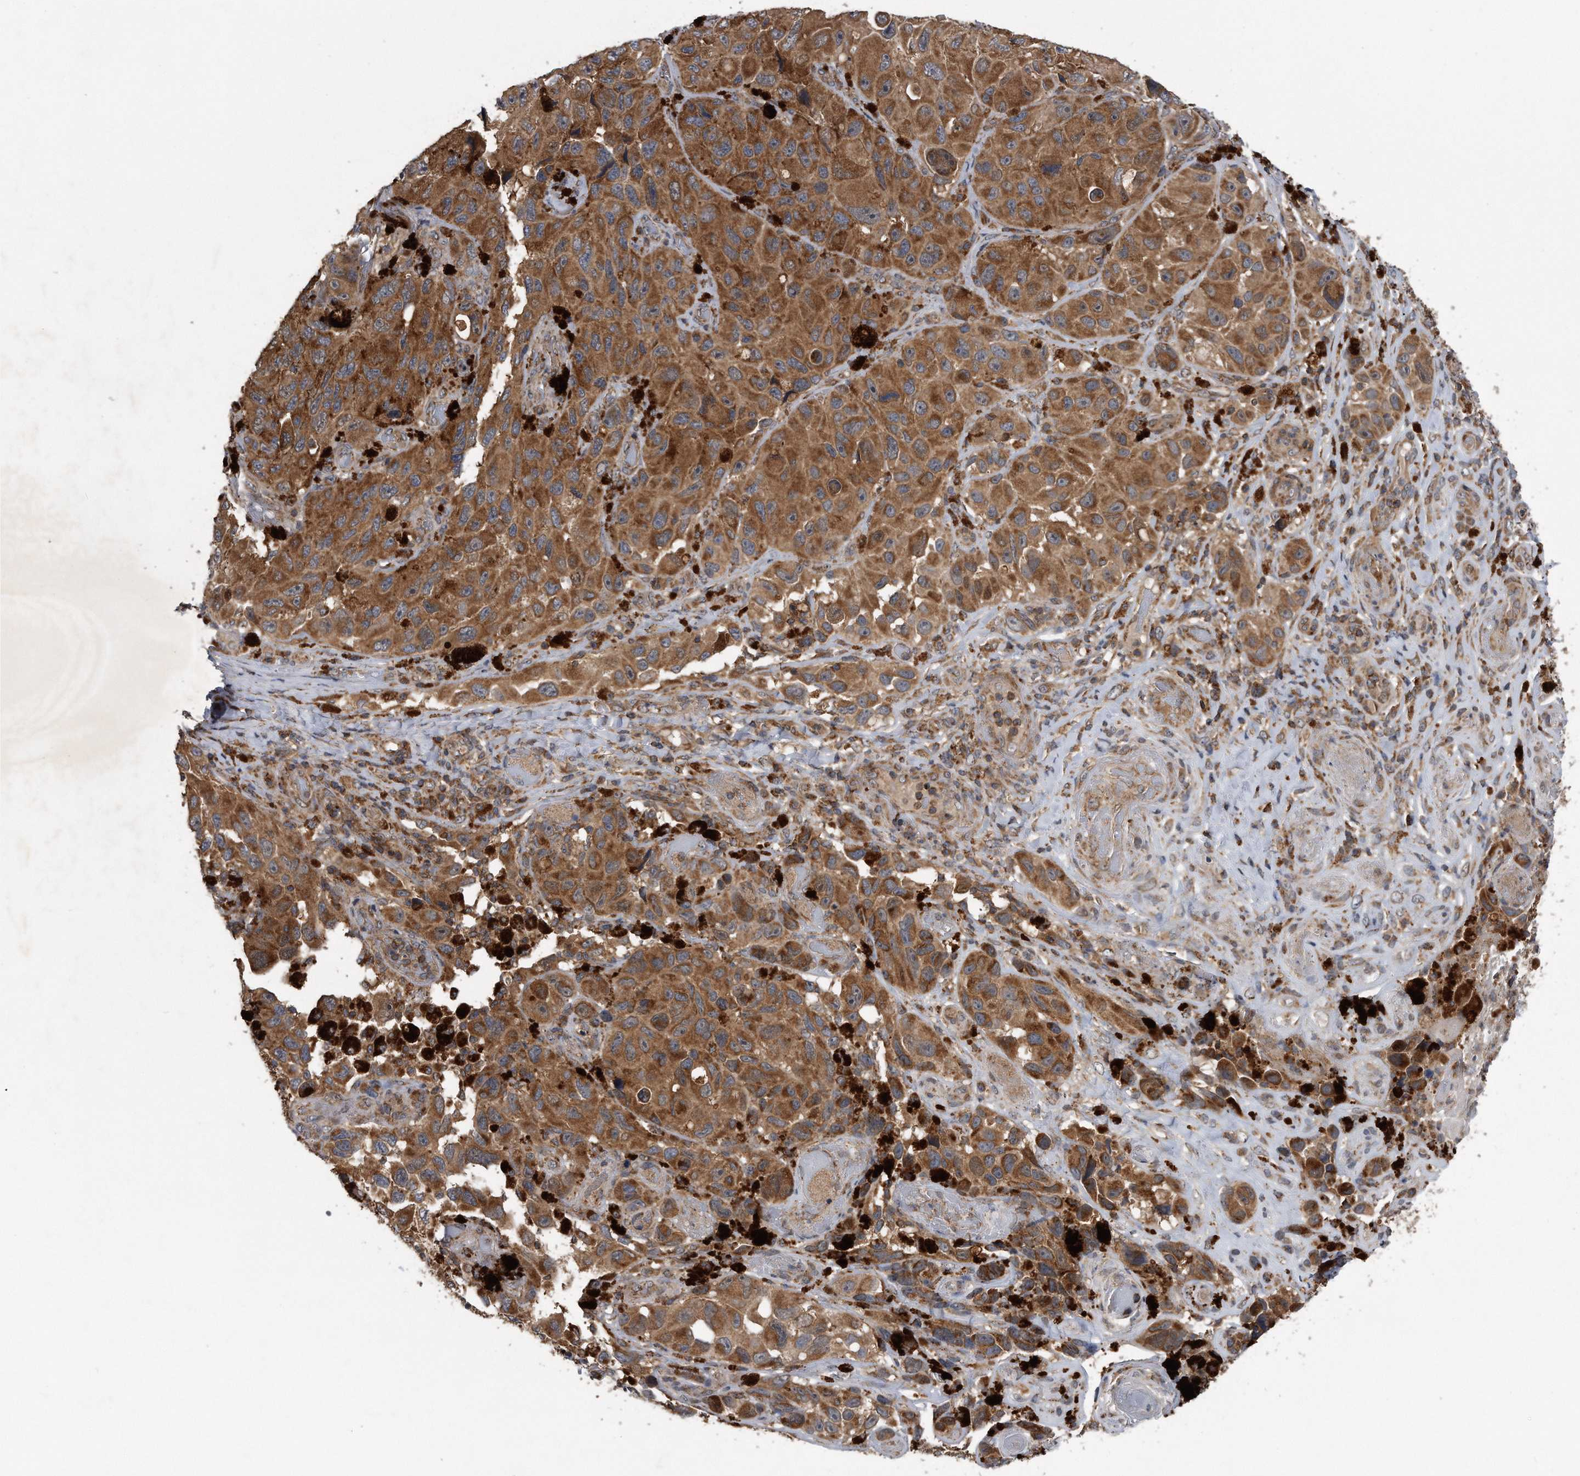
{"staining": {"intensity": "moderate", "quantity": ">75%", "location": "cytoplasmic/membranous"}, "tissue": "melanoma", "cell_type": "Tumor cells", "image_type": "cancer", "snomed": [{"axis": "morphology", "description": "Malignant melanoma, NOS"}, {"axis": "topography", "description": "Skin"}], "caption": "DAB immunohistochemical staining of human malignant melanoma displays moderate cytoplasmic/membranous protein positivity in approximately >75% of tumor cells. (brown staining indicates protein expression, while blue staining denotes nuclei).", "gene": "ALPK2", "patient": {"sex": "female", "age": 73}}